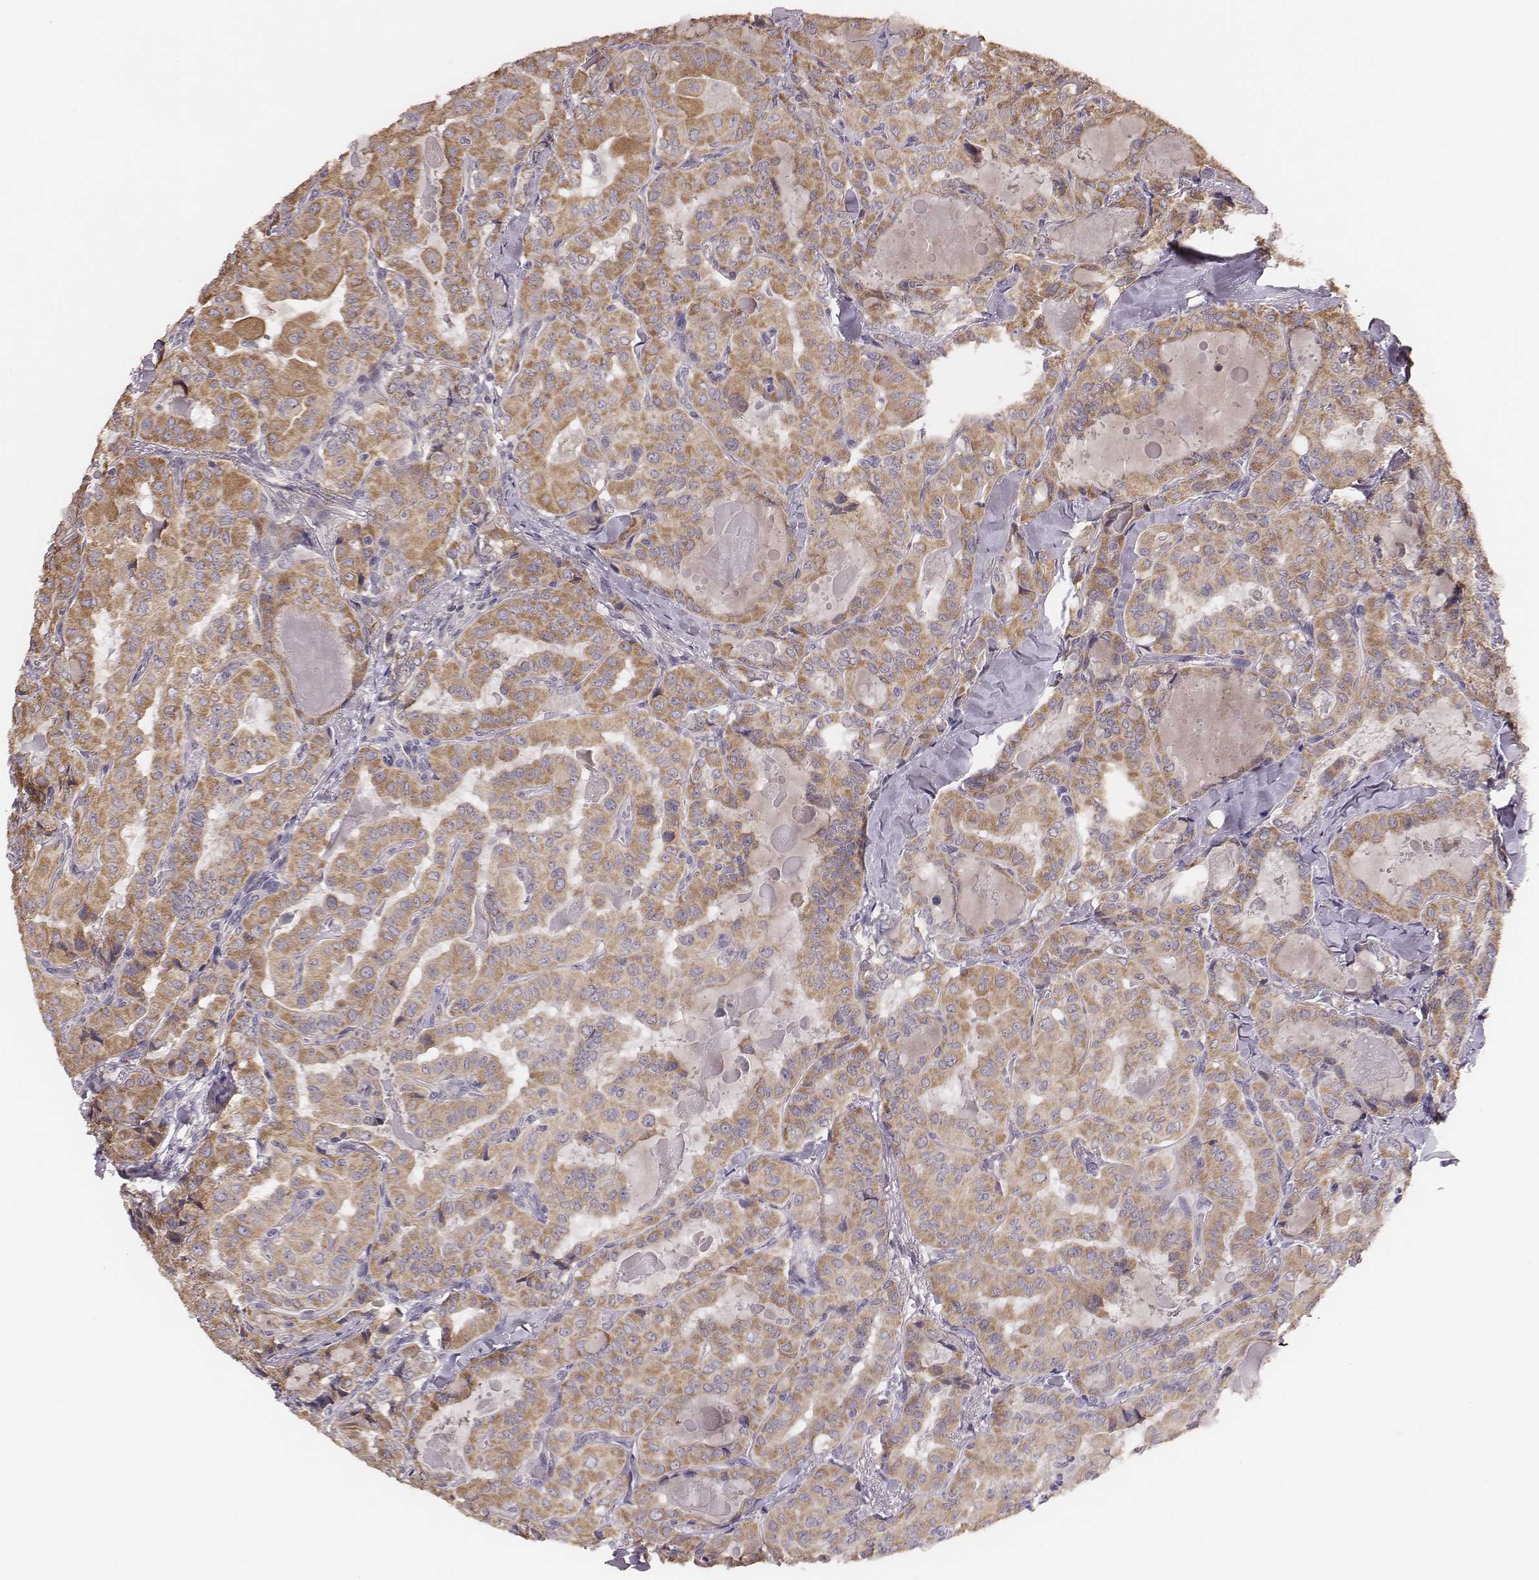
{"staining": {"intensity": "moderate", "quantity": ">75%", "location": "cytoplasmic/membranous"}, "tissue": "thyroid cancer", "cell_type": "Tumor cells", "image_type": "cancer", "snomed": [{"axis": "morphology", "description": "Papillary adenocarcinoma, NOS"}, {"axis": "topography", "description": "Thyroid gland"}], "caption": "An image of papillary adenocarcinoma (thyroid) stained for a protein reveals moderate cytoplasmic/membranous brown staining in tumor cells.", "gene": "HAVCR1", "patient": {"sex": "female", "age": 41}}